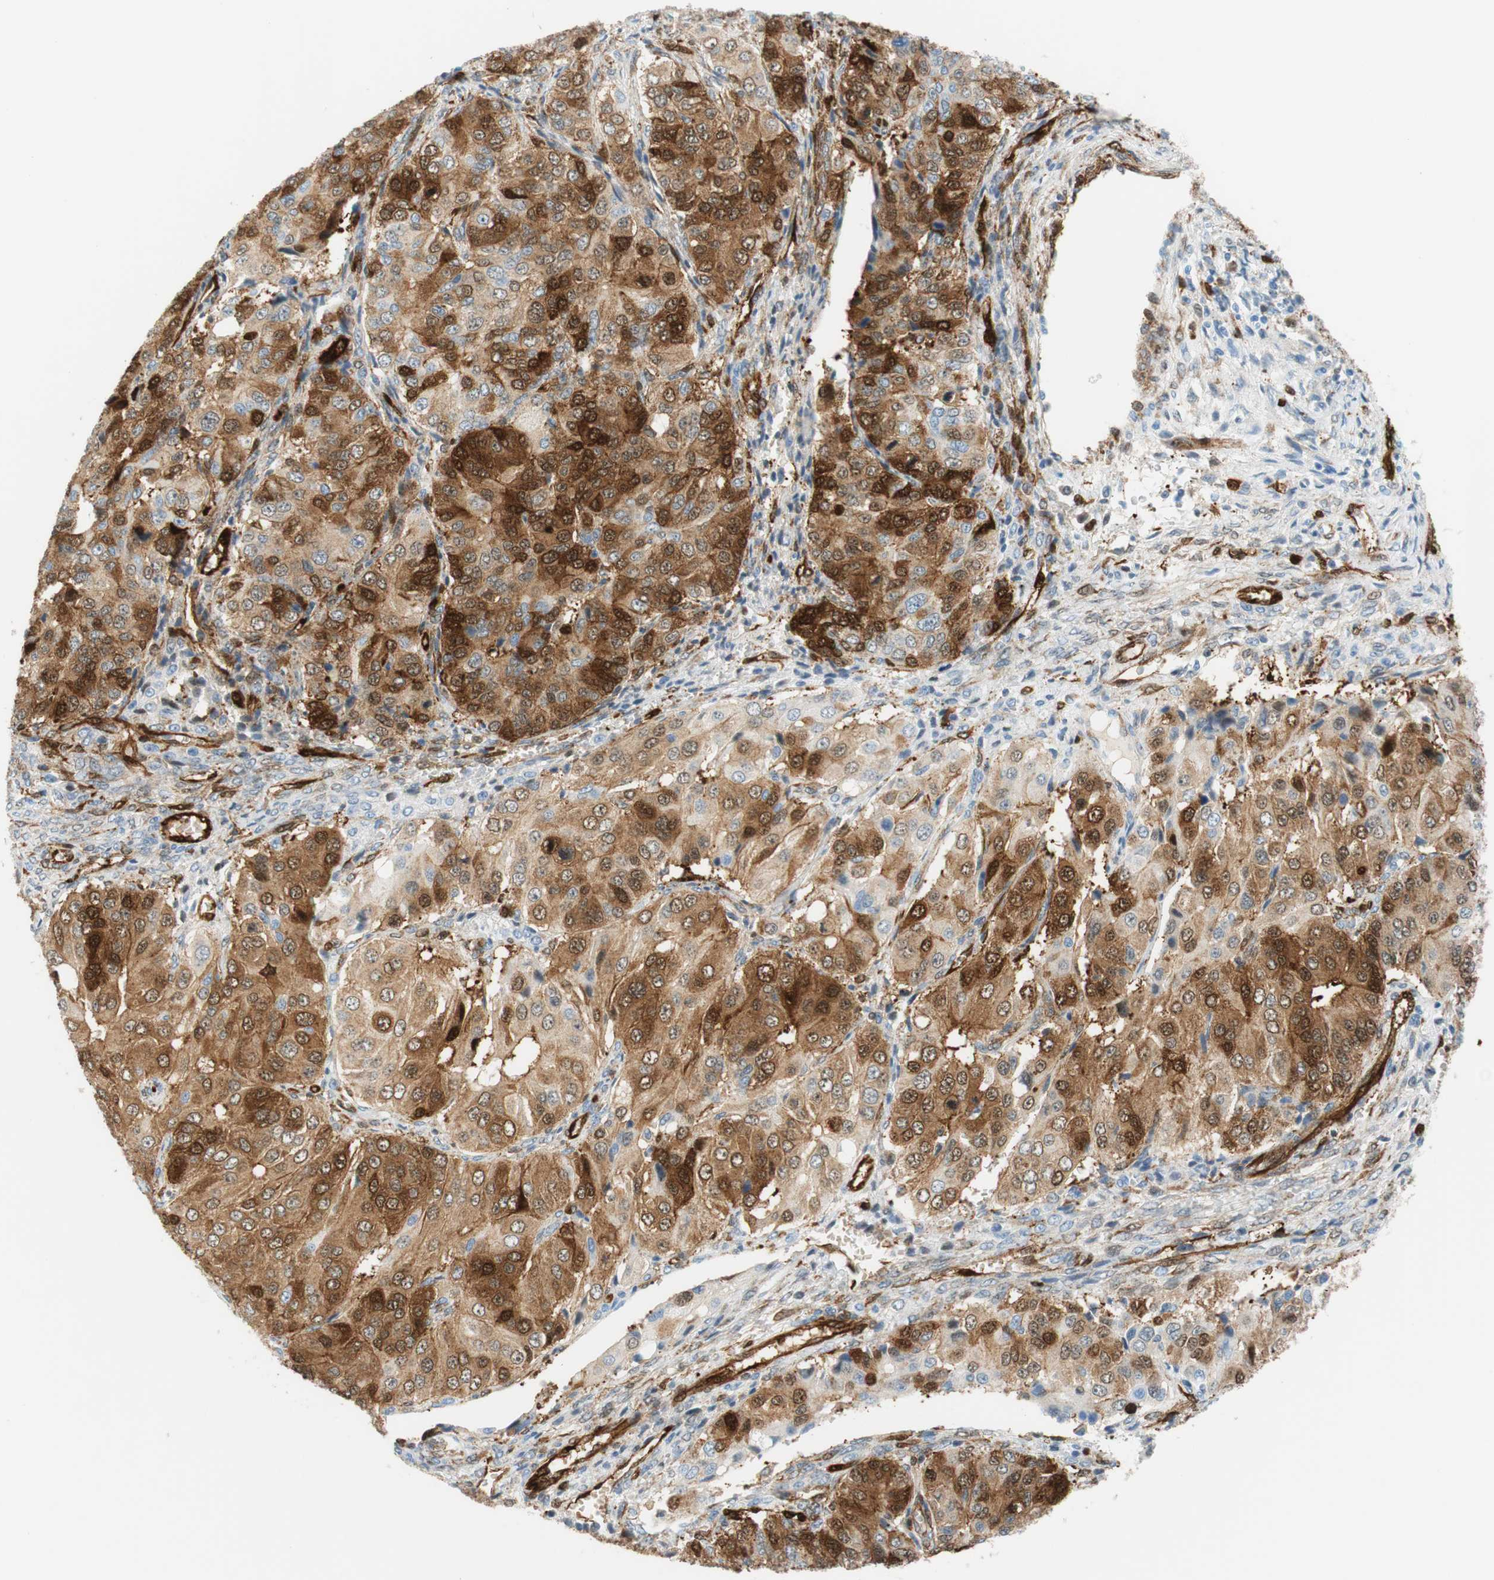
{"staining": {"intensity": "strong", "quantity": "<25%", "location": "cytoplasmic/membranous,nuclear"}, "tissue": "ovarian cancer", "cell_type": "Tumor cells", "image_type": "cancer", "snomed": [{"axis": "morphology", "description": "Carcinoma, endometroid"}, {"axis": "topography", "description": "Ovary"}], "caption": "Tumor cells display strong cytoplasmic/membranous and nuclear staining in approximately <25% of cells in ovarian endometroid carcinoma.", "gene": "STMN1", "patient": {"sex": "female", "age": 51}}